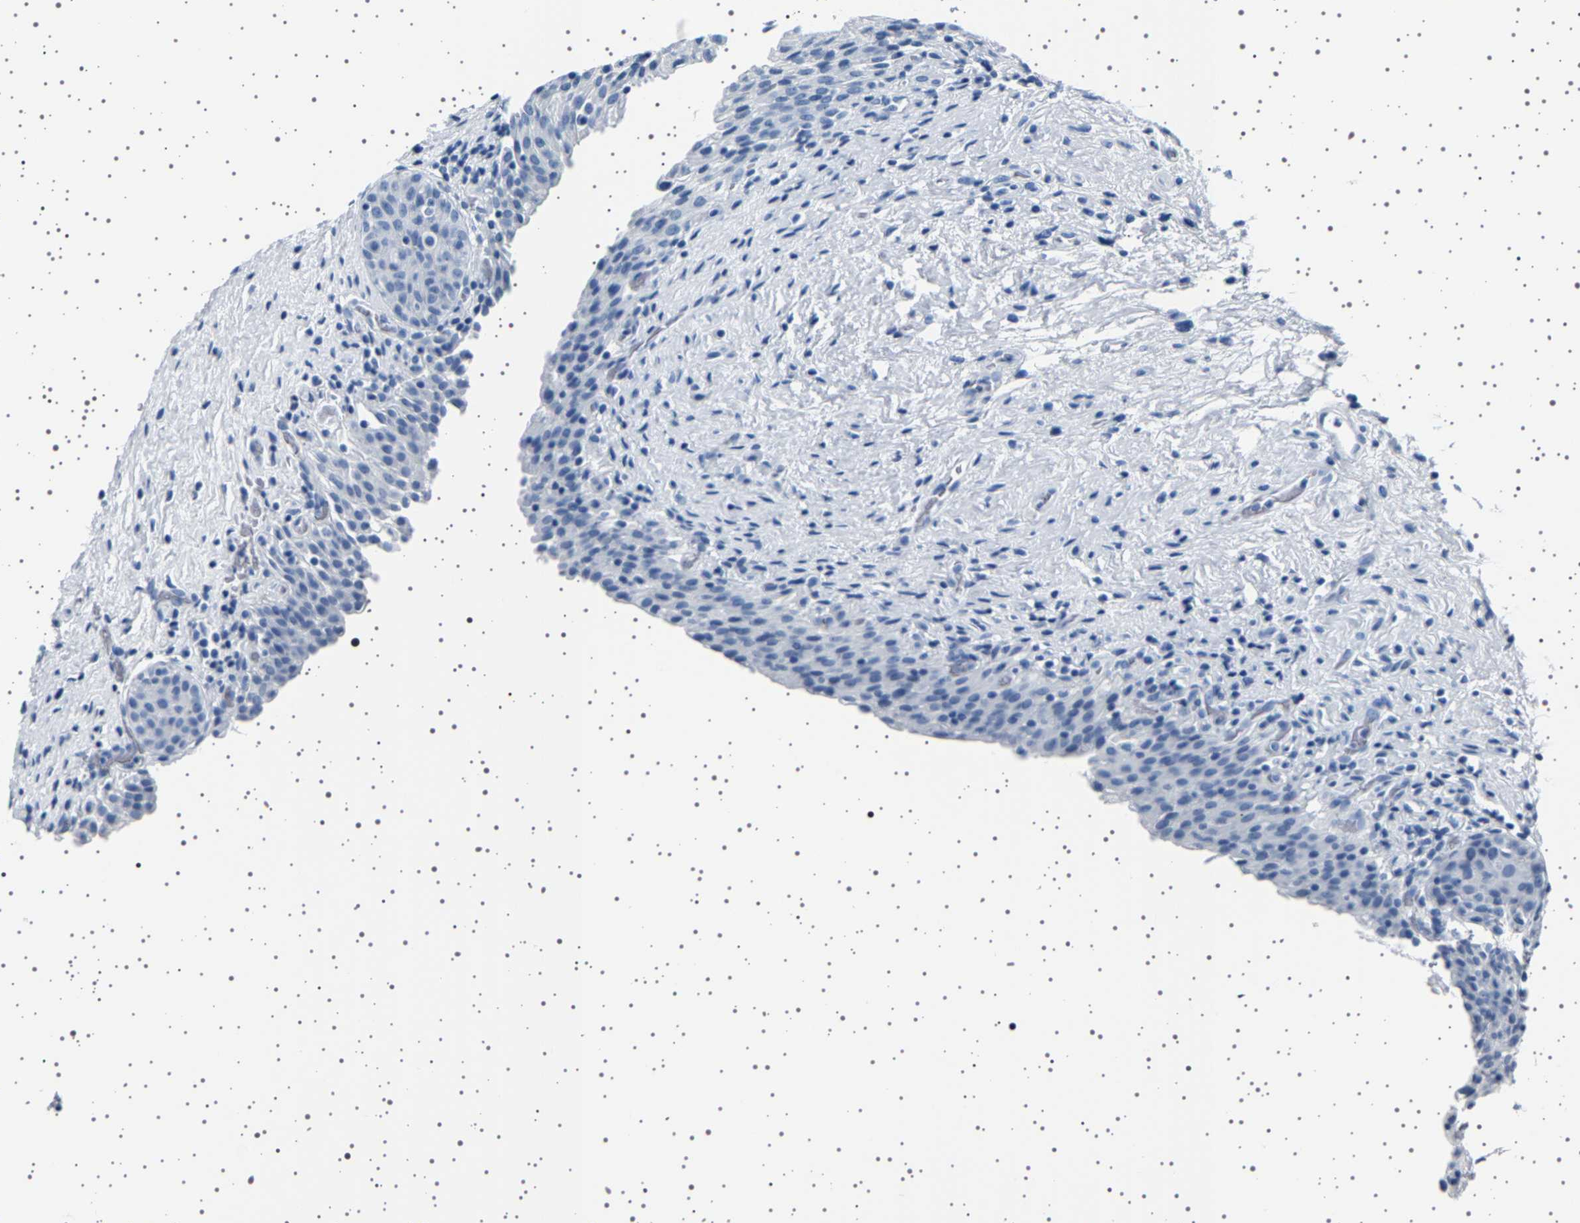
{"staining": {"intensity": "negative", "quantity": "none", "location": "none"}, "tissue": "urinary bladder", "cell_type": "Urothelial cells", "image_type": "normal", "snomed": [{"axis": "morphology", "description": "Normal tissue, NOS"}, {"axis": "topography", "description": "Urinary bladder"}], "caption": "This is a image of IHC staining of normal urinary bladder, which shows no staining in urothelial cells. (DAB (3,3'-diaminobenzidine) immunohistochemistry (IHC) visualized using brightfield microscopy, high magnification).", "gene": "TFF3", "patient": {"sex": "male", "age": 51}}